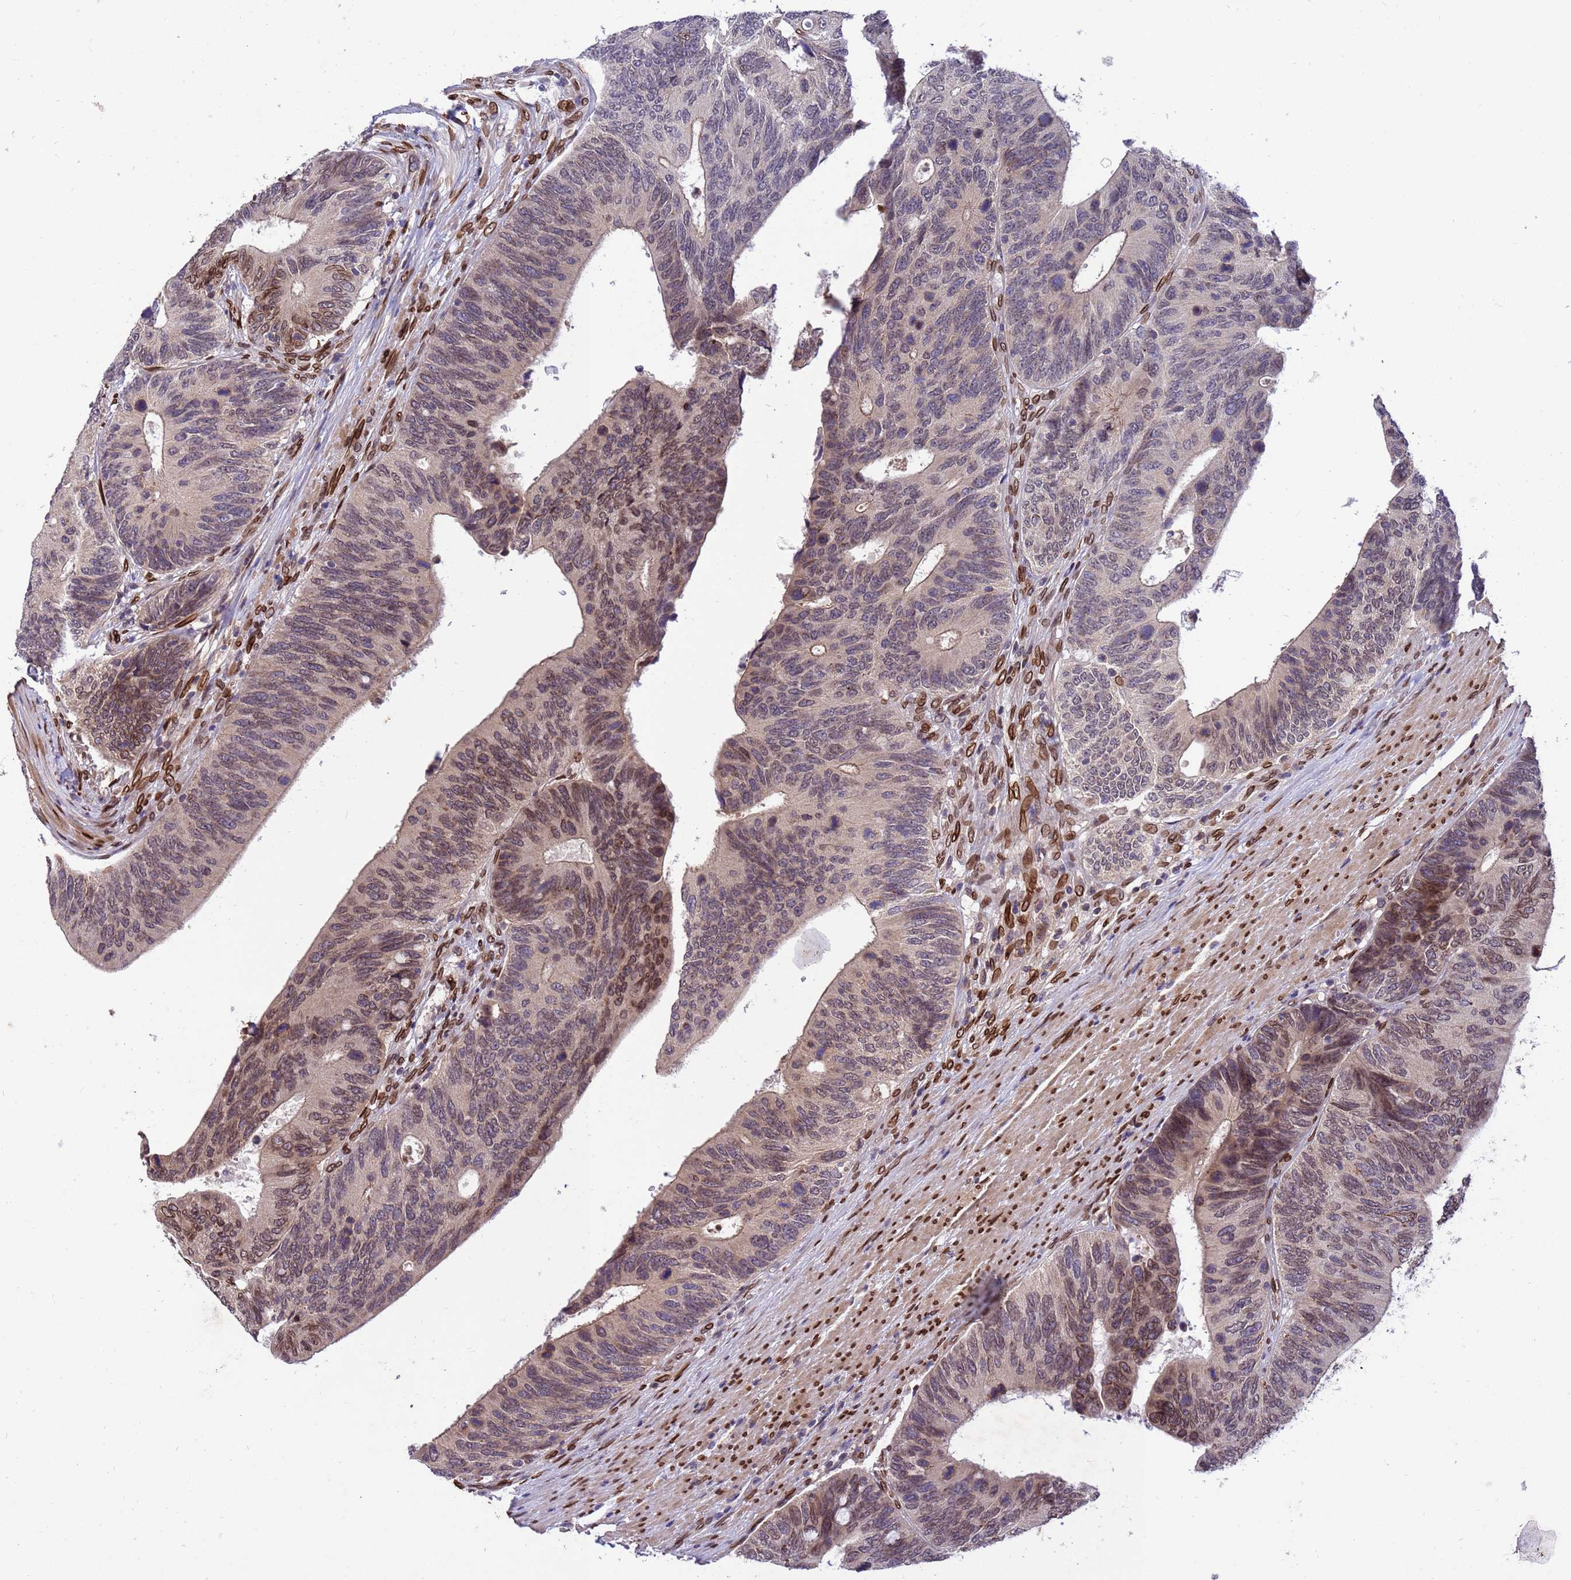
{"staining": {"intensity": "strong", "quantity": "25%-75%", "location": "cytoplasmic/membranous,nuclear"}, "tissue": "colorectal cancer", "cell_type": "Tumor cells", "image_type": "cancer", "snomed": [{"axis": "morphology", "description": "Adenocarcinoma, NOS"}, {"axis": "topography", "description": "Colon"}], "caption": "This is a histology image of immunohistochemistry (IHC) staining of adenocarcinoma (colorectal), which shows strong staining in the cytoplasmic/membranous and nuclear of tumor cells.", "gene": "GPR135", "patient": {"sex": "male", "age": 87}}